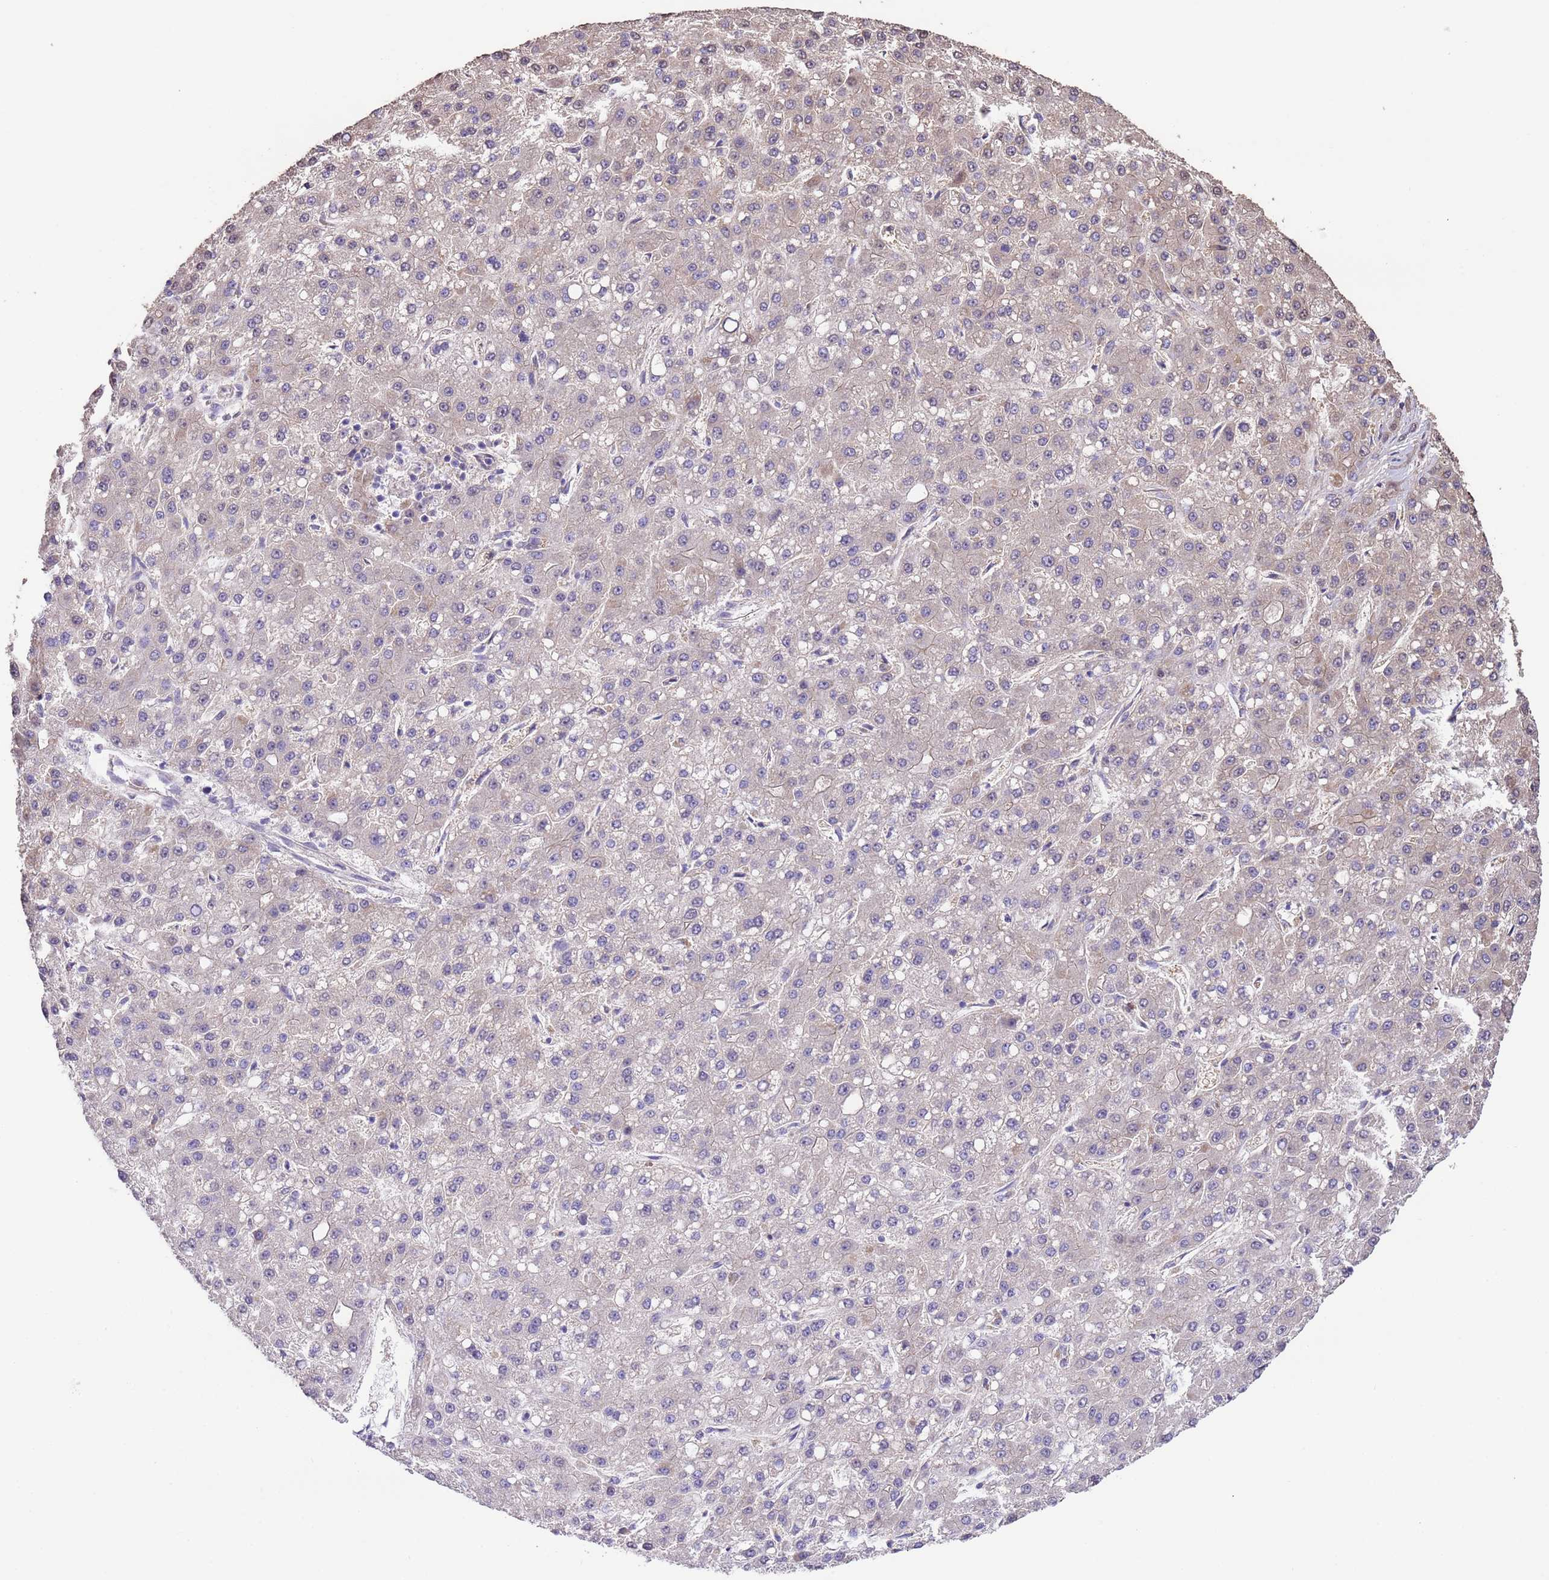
{"staining": {"intensity": "weak", "quantity": "25%-75%", "location": "cytoplasmic/membranous"}, "tissue": "liver cancer", "cell_type": "Tumor cells", "image_type": "cancer", "snomed": [{"axis": "morphology", "description": "Carcinoma, Hepatocellular, NOS"}, {"axis": "topography", "description": "Liver"}], "caption": "IHC staining of liver cancer, which demonstrates low levels of weak cytoplasmic/membranous positivity in about 25%-75% of tumor cells indicating weak cytoplasmic/membranous protein positivity. The staining was performed using DAB (brown) for protein detection and nuclei were counterstained in hematoxylin (blue).", "gene": "NPHP1", "patient": {"sex": "male", "age": 67}}